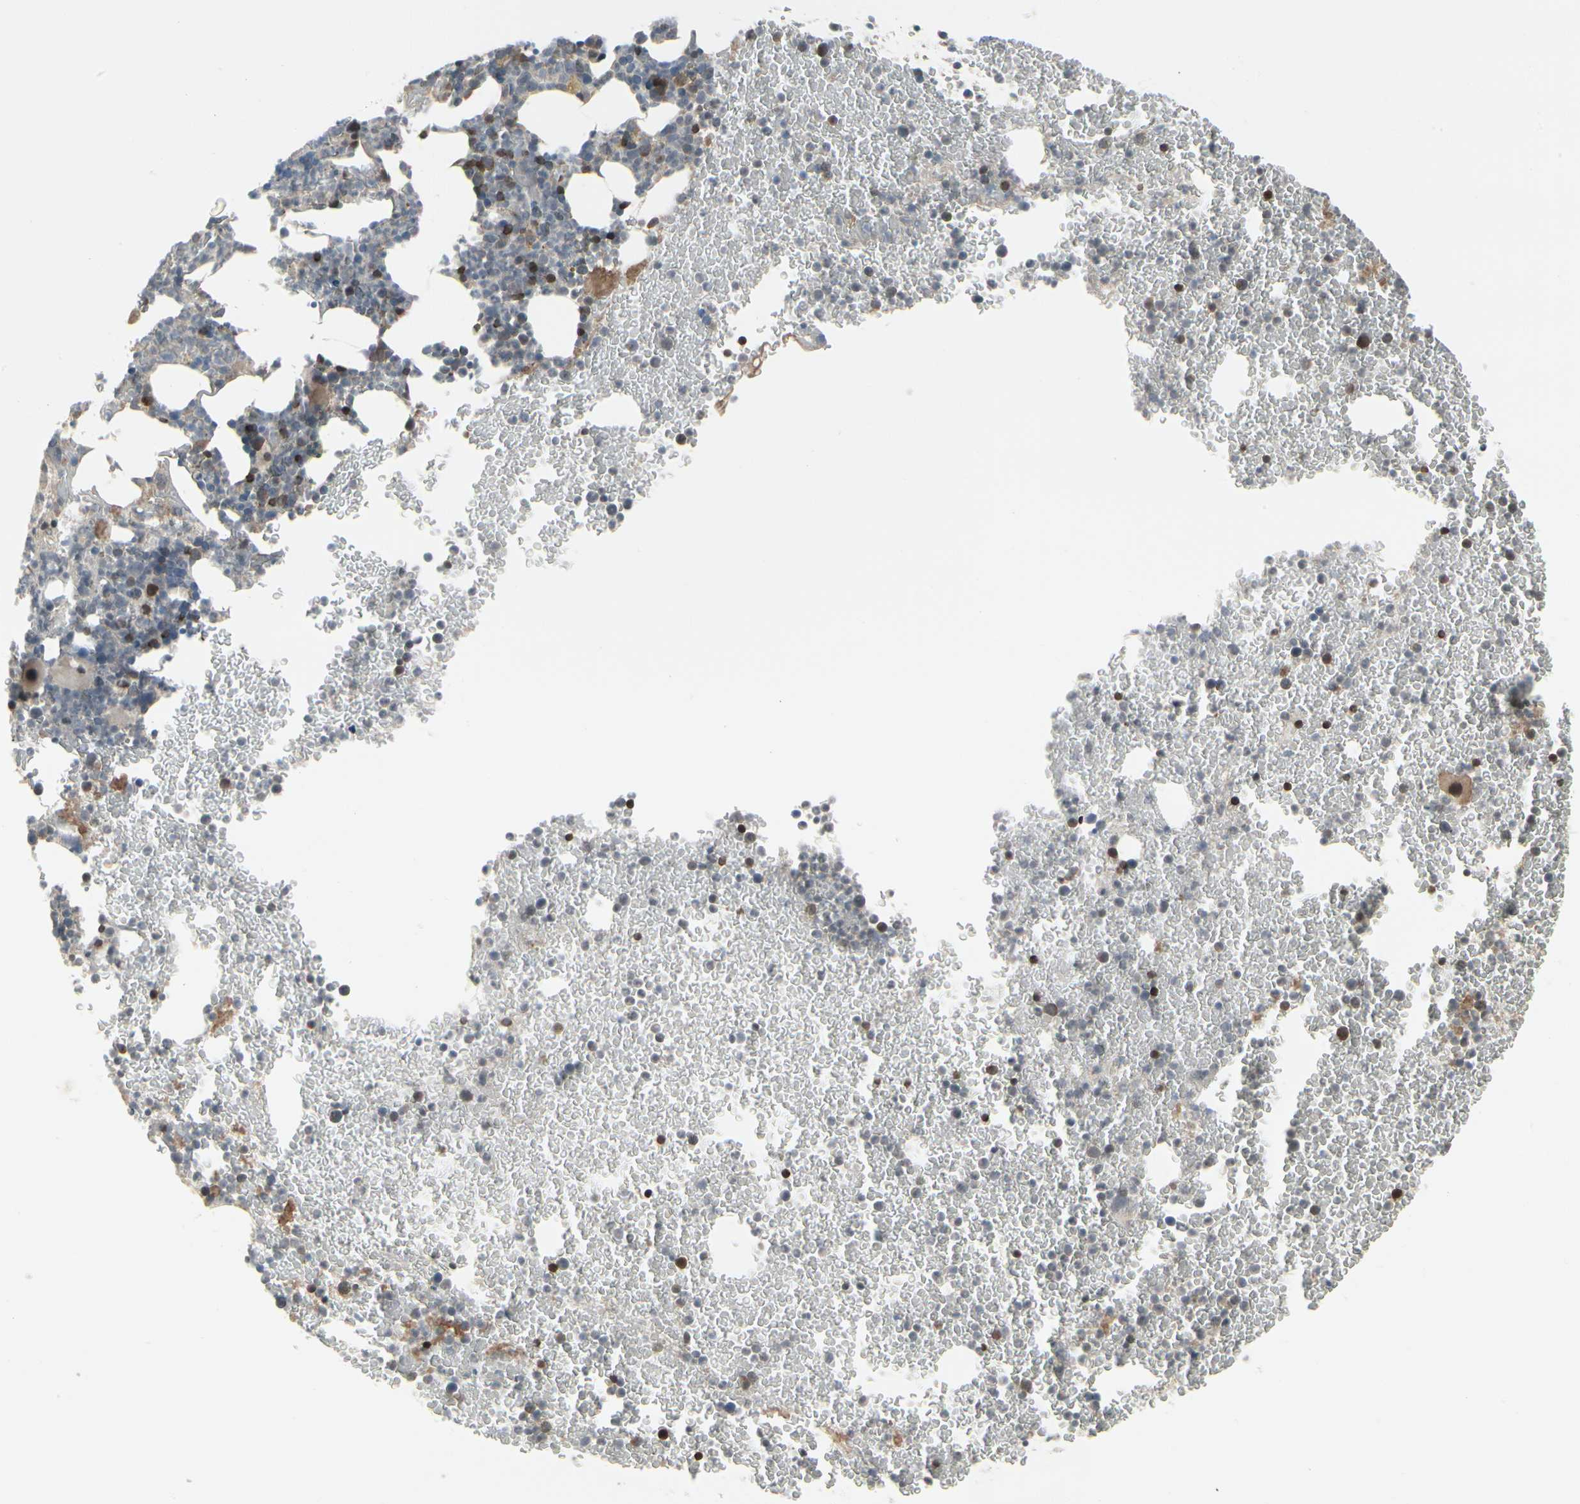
{"staining": {"intensity": "moderate", "quantity": "<25%", "location": "cytoplasmic/membranous,nuclear"}, "tissue": "bone marrow", "cell_type": "Hematopoietic cells", "image_type": "normal", "snomed": [{"axis": "morphology", "description": "Normal tissue, NOS"}, {"axis": "topography", "description": "Bone marrow"}], "caption": "This is a micrograph of IHC staining of unremarkable bone marrow, which shows moderate positivity in the cytoplasmic/membranous,nuclear of hematopoietic cells.", "gene": "IGFBP6", "patient": {"sex": "female", "age": 52}}